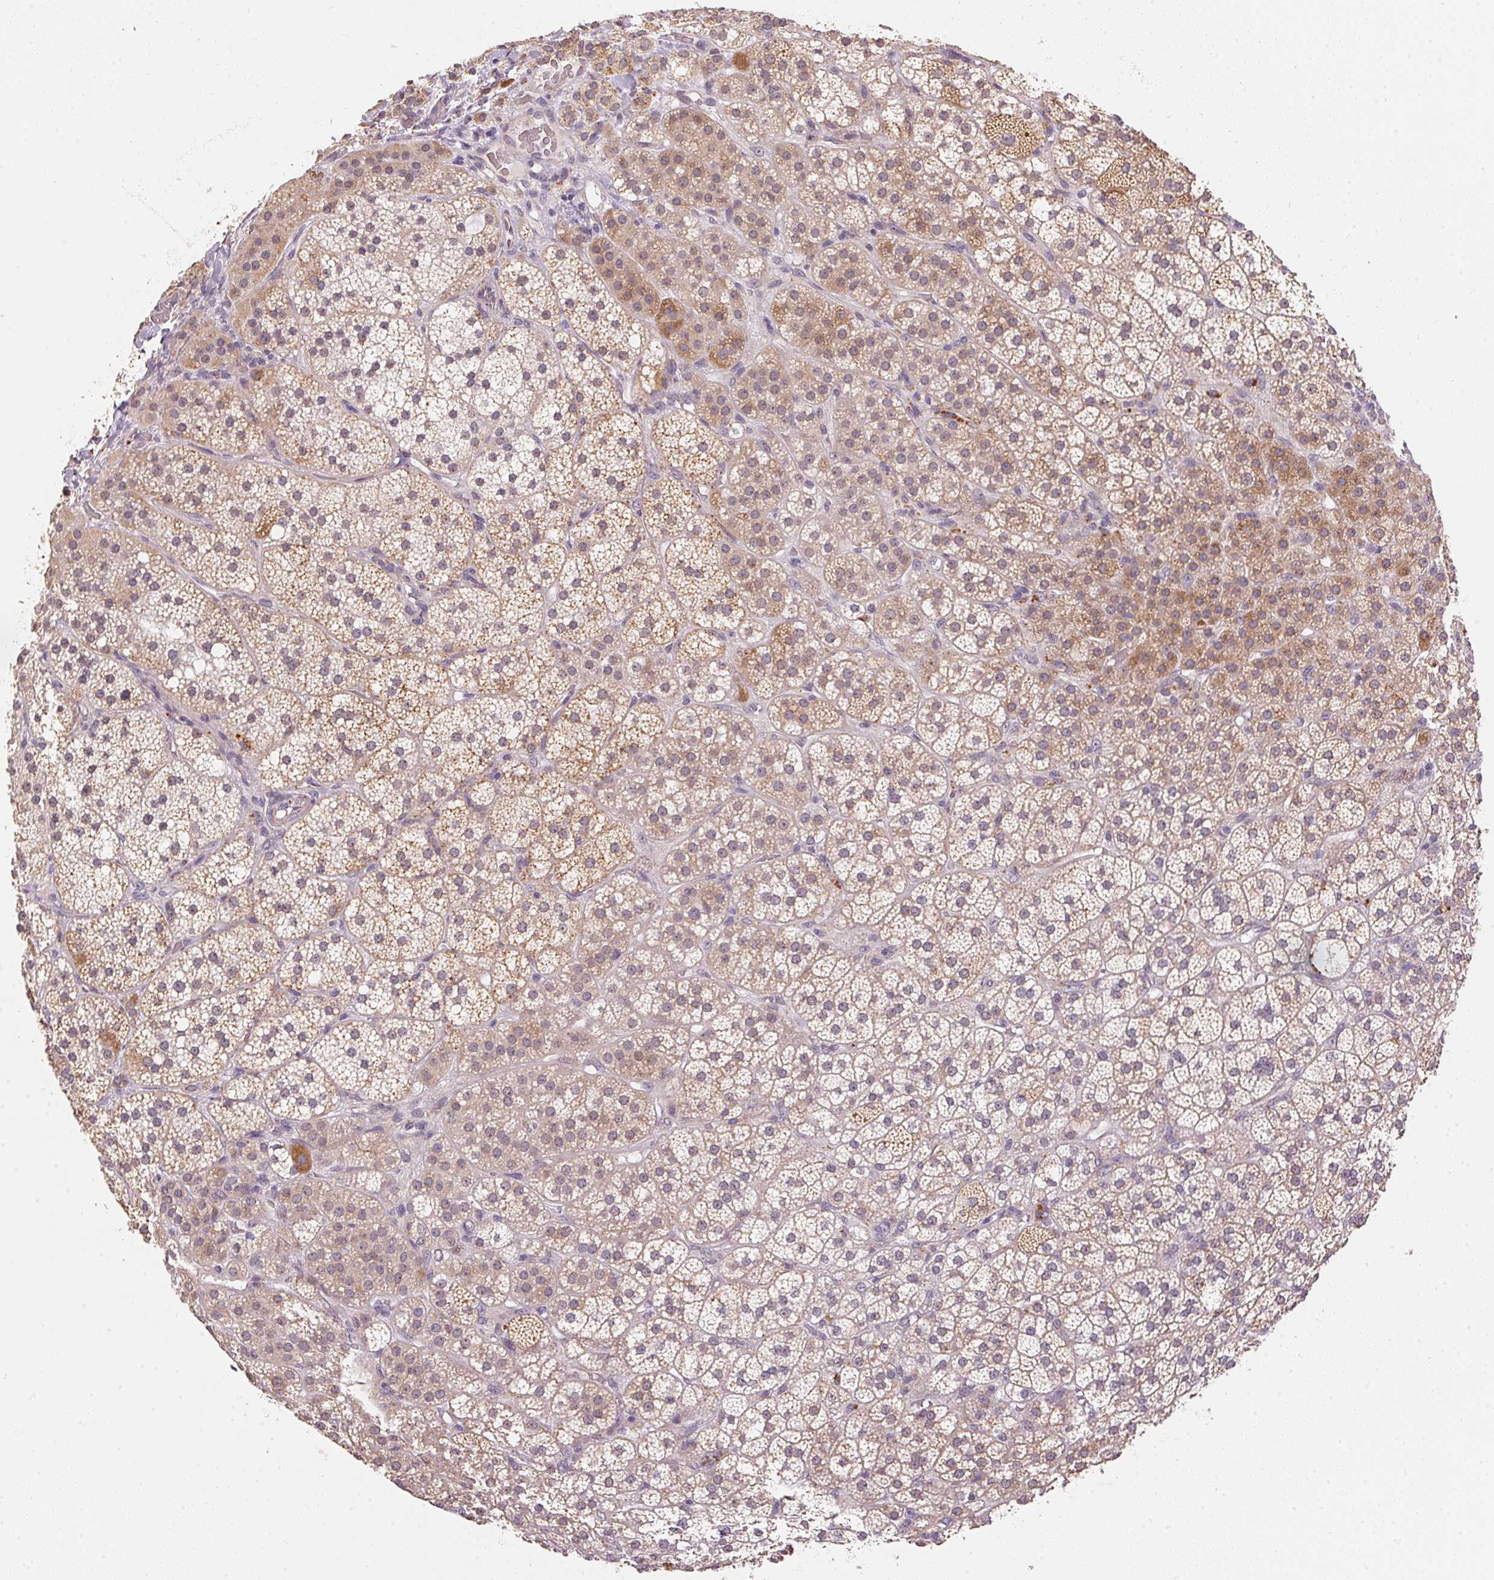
{"staining": {"intensity": "moderate", "quantity": ">75%", "location": "cytoplasmic/membranous"}, "tissue": "adrenal gland", "cell_type": "Glandular cells", "image_type": "normal", "snomed": [{"axis": "morphology", "description": "Normal tissue, NOS"}, {"axis": "topography", "description": "Adrenal gland"}], "caption": "Immunohistochemical staining of benign human adrenal gland exhibits medium levels of moderate cytoplasmic/membranous staining in approximately >75% of glandular cells.", "gene": "METTL13", "patient": {"sex": "female", "age": 60}}